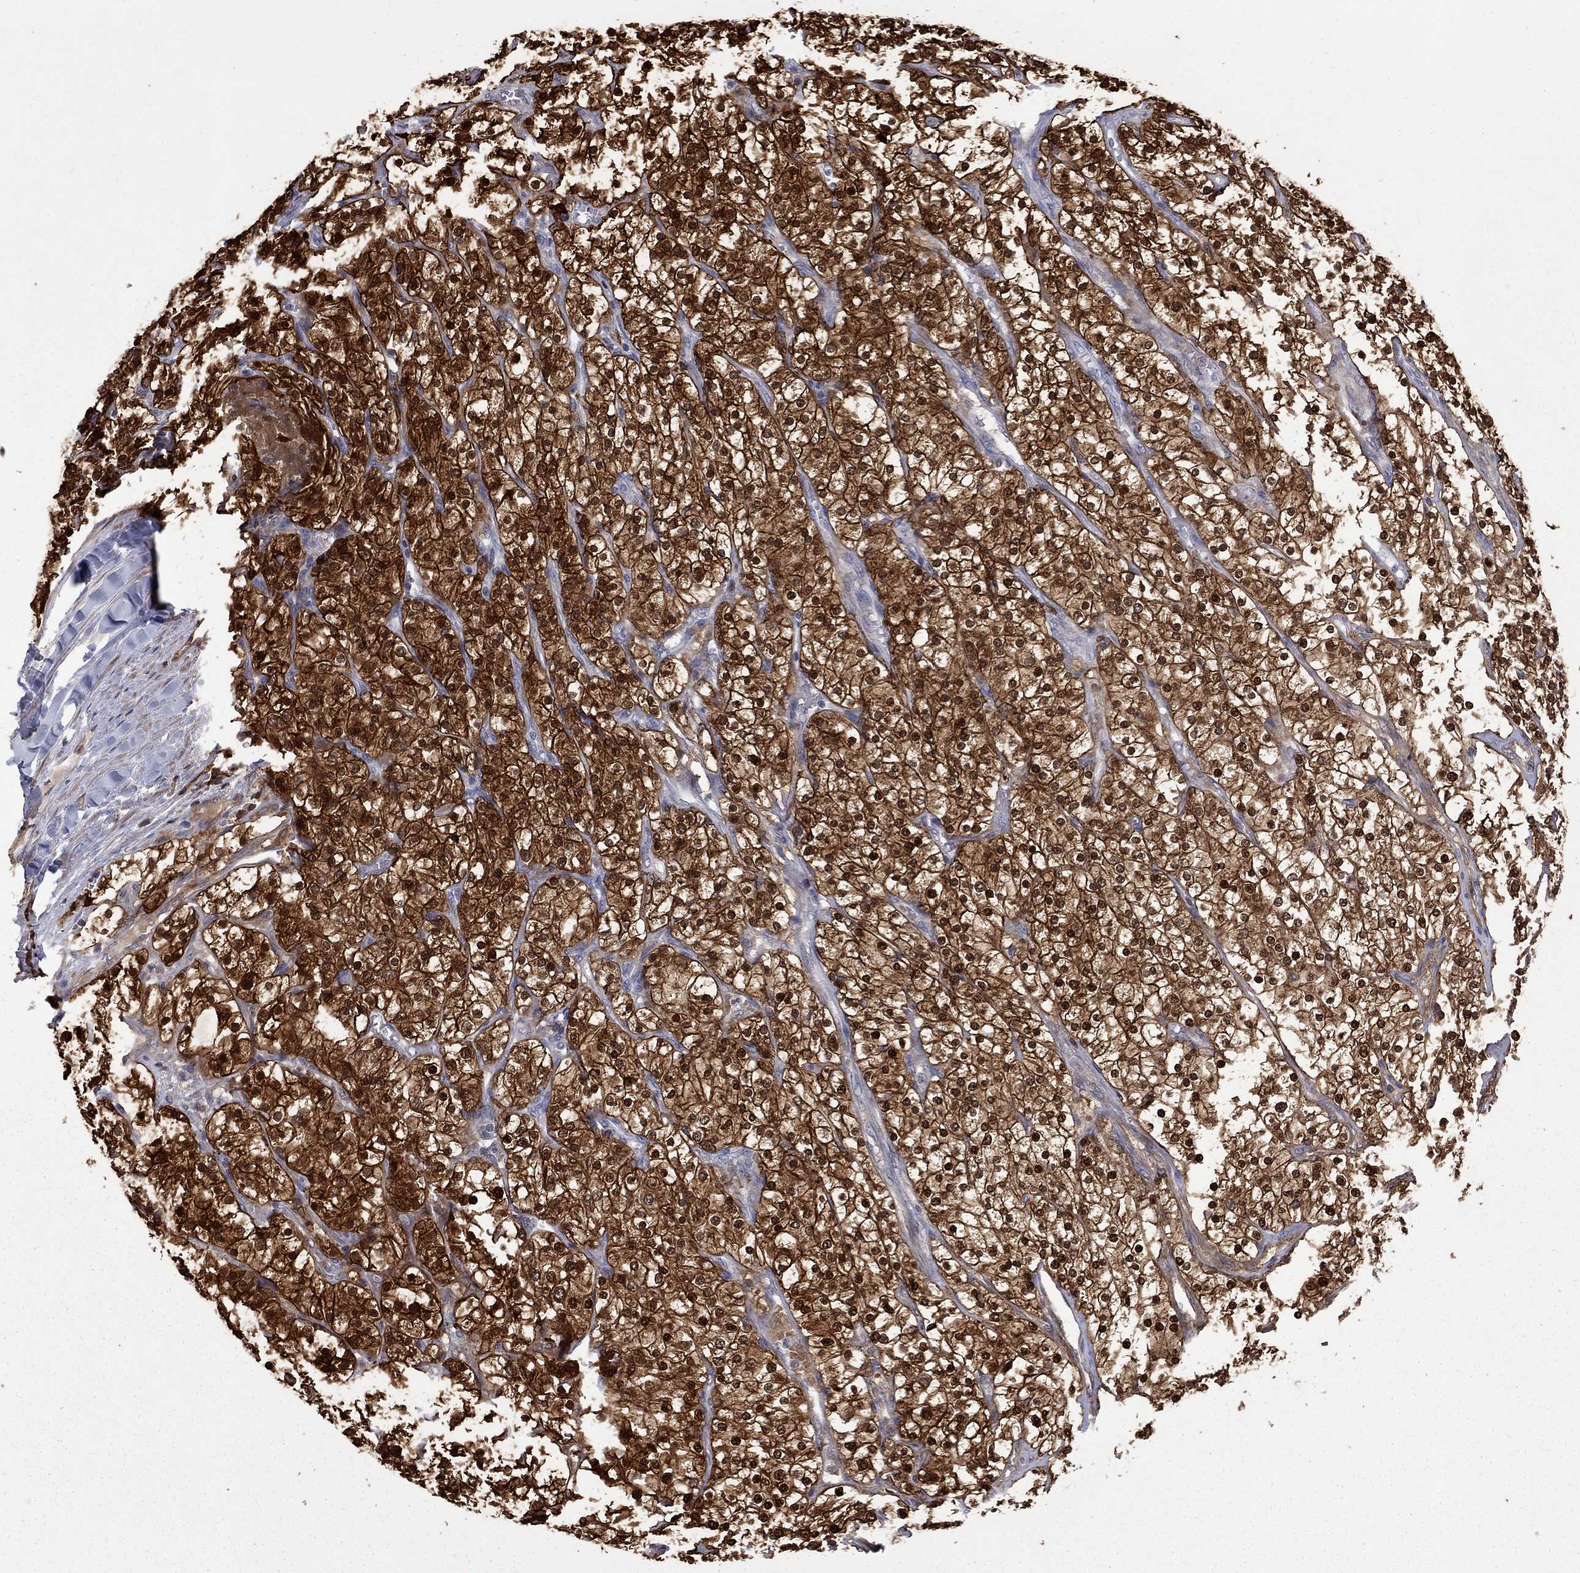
{"staining": {"intensity": "strong", "quantity": ">75%", "location": "cytoplasmic/membranous,nuclear"}, "tissue": "renal cancer", "cell_type": "Tumor cells", "image_type": "cancer", "snomed": [{"axis": "morphology", "description": "Adenocarcinoma, NOS"}, {"axis": "topography", "description": "Kidney"}], "caption": "Tumor cells reveal high levels of strong cytoplasmic/membranous and nuclear expression in approximately >75% of cells in human adenocarcinoma (renal). Immunohistochemistry (ihc) stains the protein of interest in brown and the nuclei are stained blue.", "gene": "HKDC1", "patient": {"sex": "male", "age": 80}}